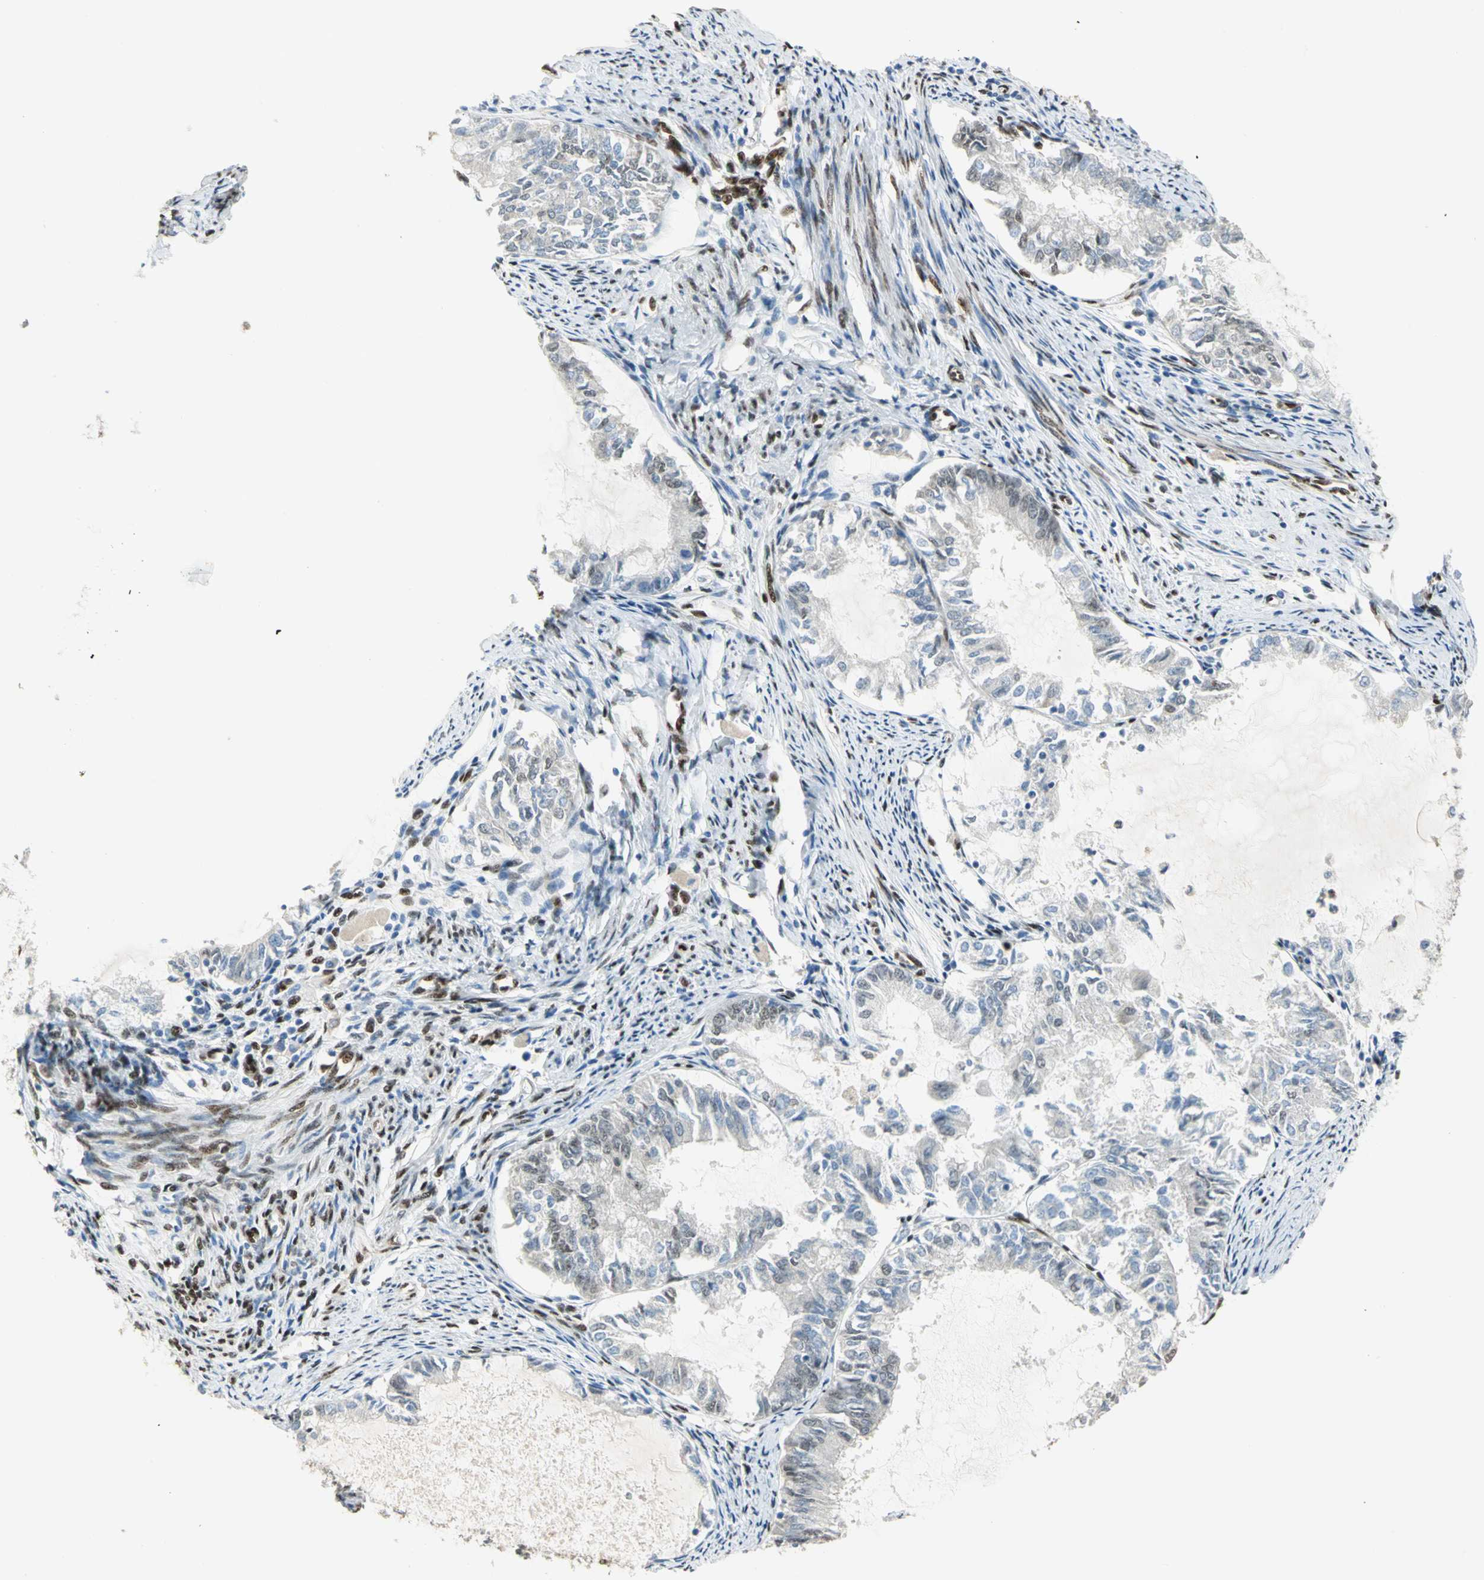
{"staining": {"intensity": "weak", "quantity": "<25%", "location": "cytoplasmic/membranous,nuclear"}, "tissue": "endometrial cancer", "cell_type": "Tumor cells", "image_type": "cancer", "snomed": [{"axis": "morphology", "description": "Adenocarcinoma, NOS"}, {"axis": "topography", "description": "Endometrium"}], "caption": "The immunohistochemistry (IHC) image has no significant positivity in tumor cells of endometrial cancer tissue.", "gene": "RBFOX2", "patient": {"sex": "female", "age": 86}}